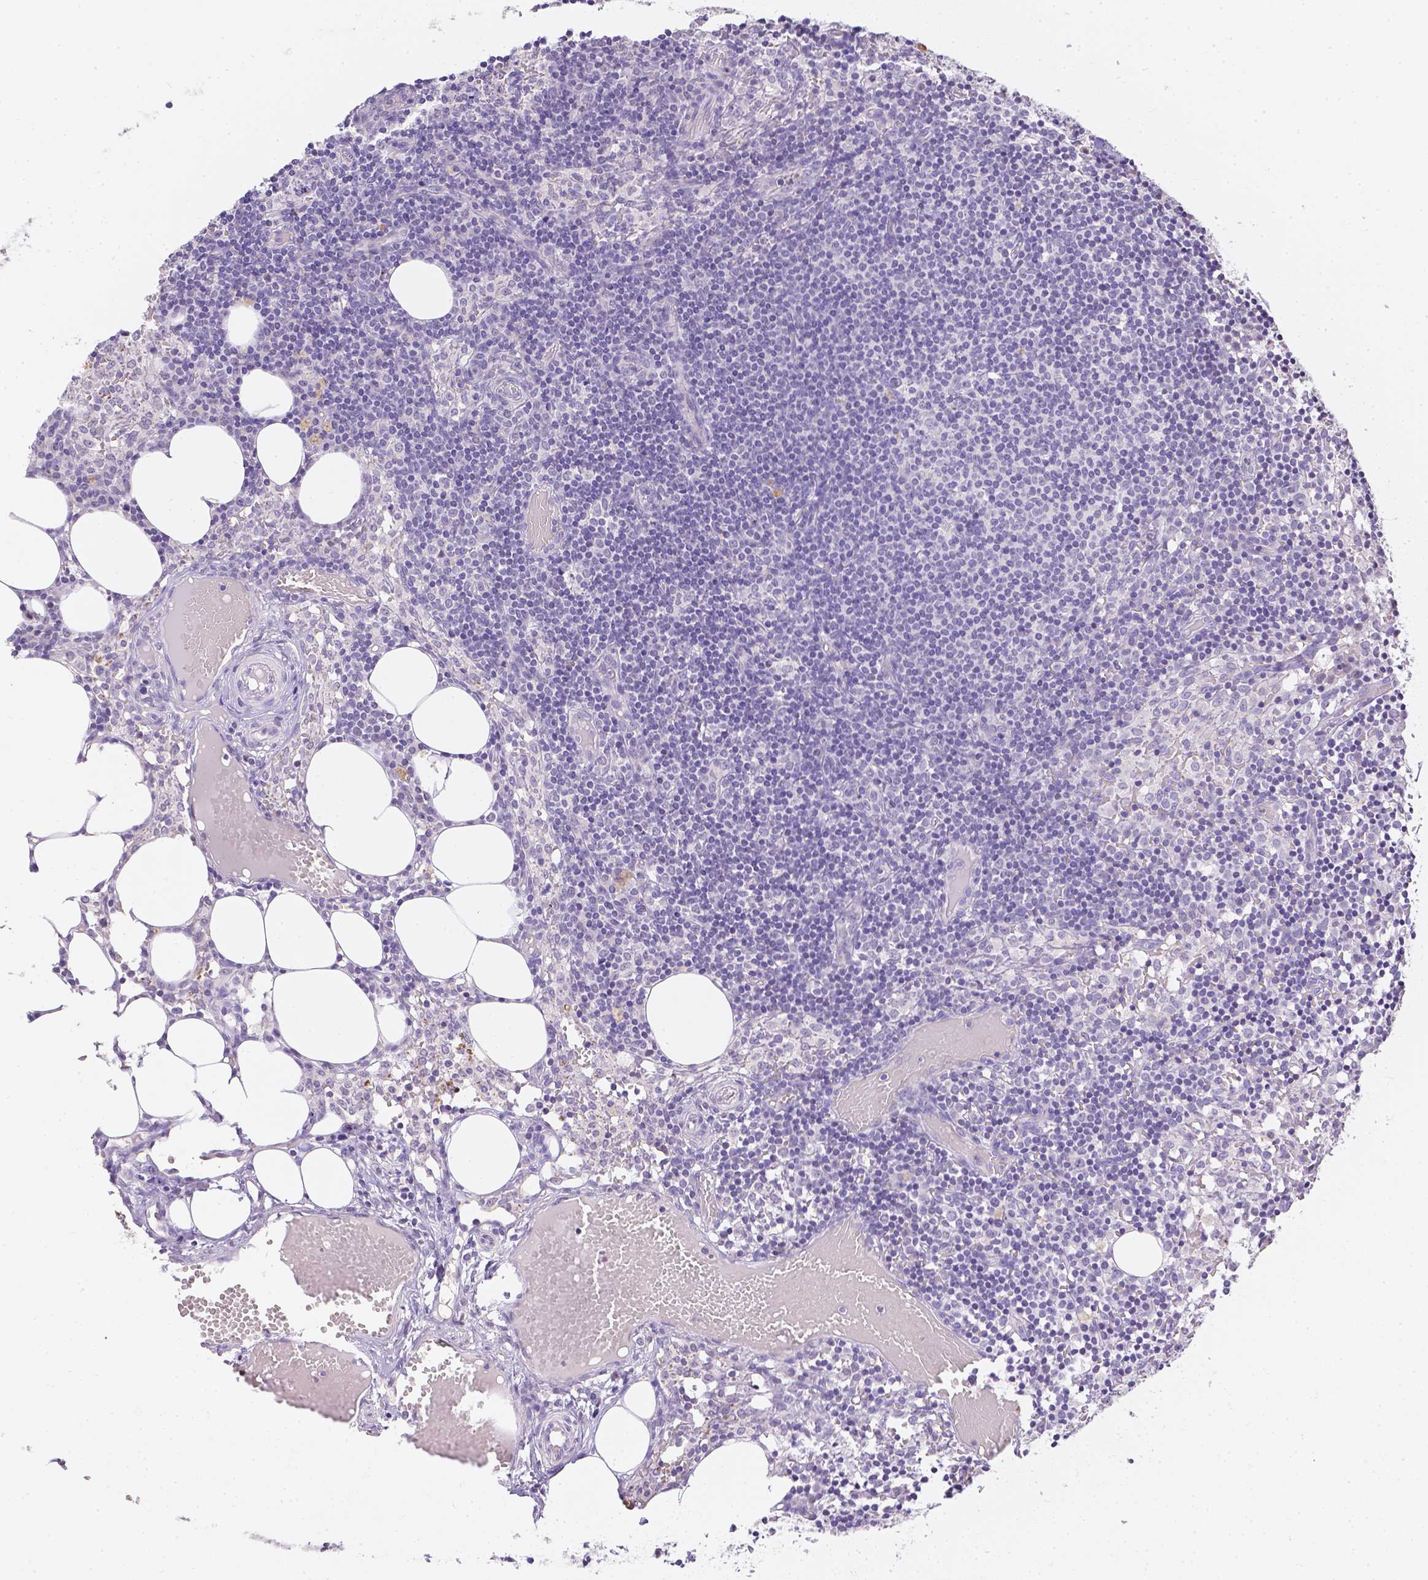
{"staining": {"intensity": "negative", "quantity": "none", "location": "none"}, "tissue": "lymph node", "cell_type": "Germinal center cells", "image_type": "normal", "snomed": [{"axis": "morphology", "description": "Normal tissue, NOS"}, {"axis": "topography", "description": "Lymph node"}], "caption": "Lymph node stained for a protein using immunohistochemistry shows no expression germinal center cells.", "gene": "ZNF280B", "patient": {"sex": "female", "age": 41}}